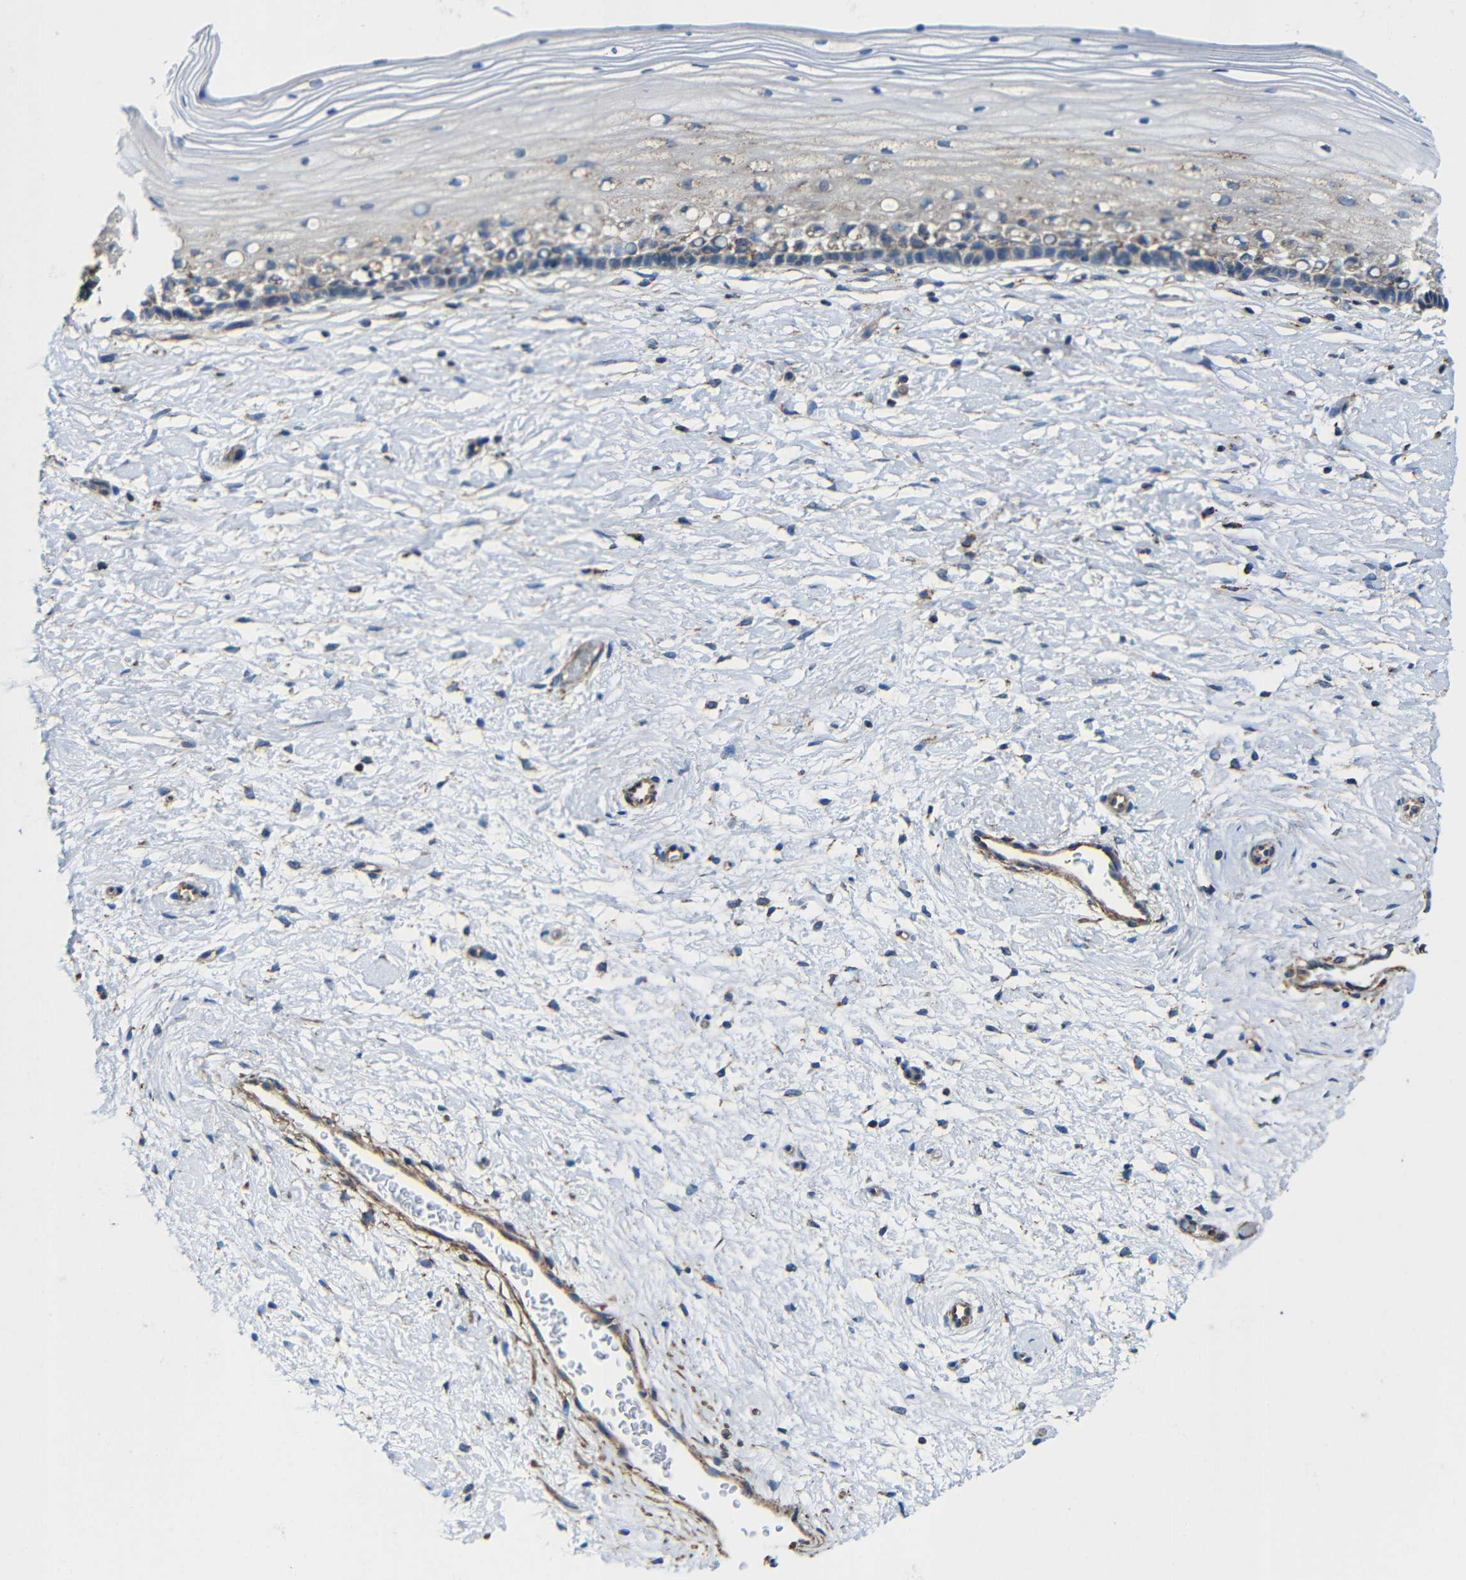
{"staining": {"intensity": "weak", "quantity": ">75%", "location": "cytoplasmic/membranous"}, "tissue": "cervix", "cell_type": "Glandular cells", "image_type": "normal", "snomed": [{"axis": "morphology", "description": "Normal tissue, NOS"}, {"axis": "topography", "description": "Cervix"}], "caption": "Brown immunohistochemical staining in benign cervix exhibits weak cytoplasmic/membranous staining in approximately >75% of glandular cells.", "gene": "INTS6L", "patient": {"sex": "female", "age": 39}}